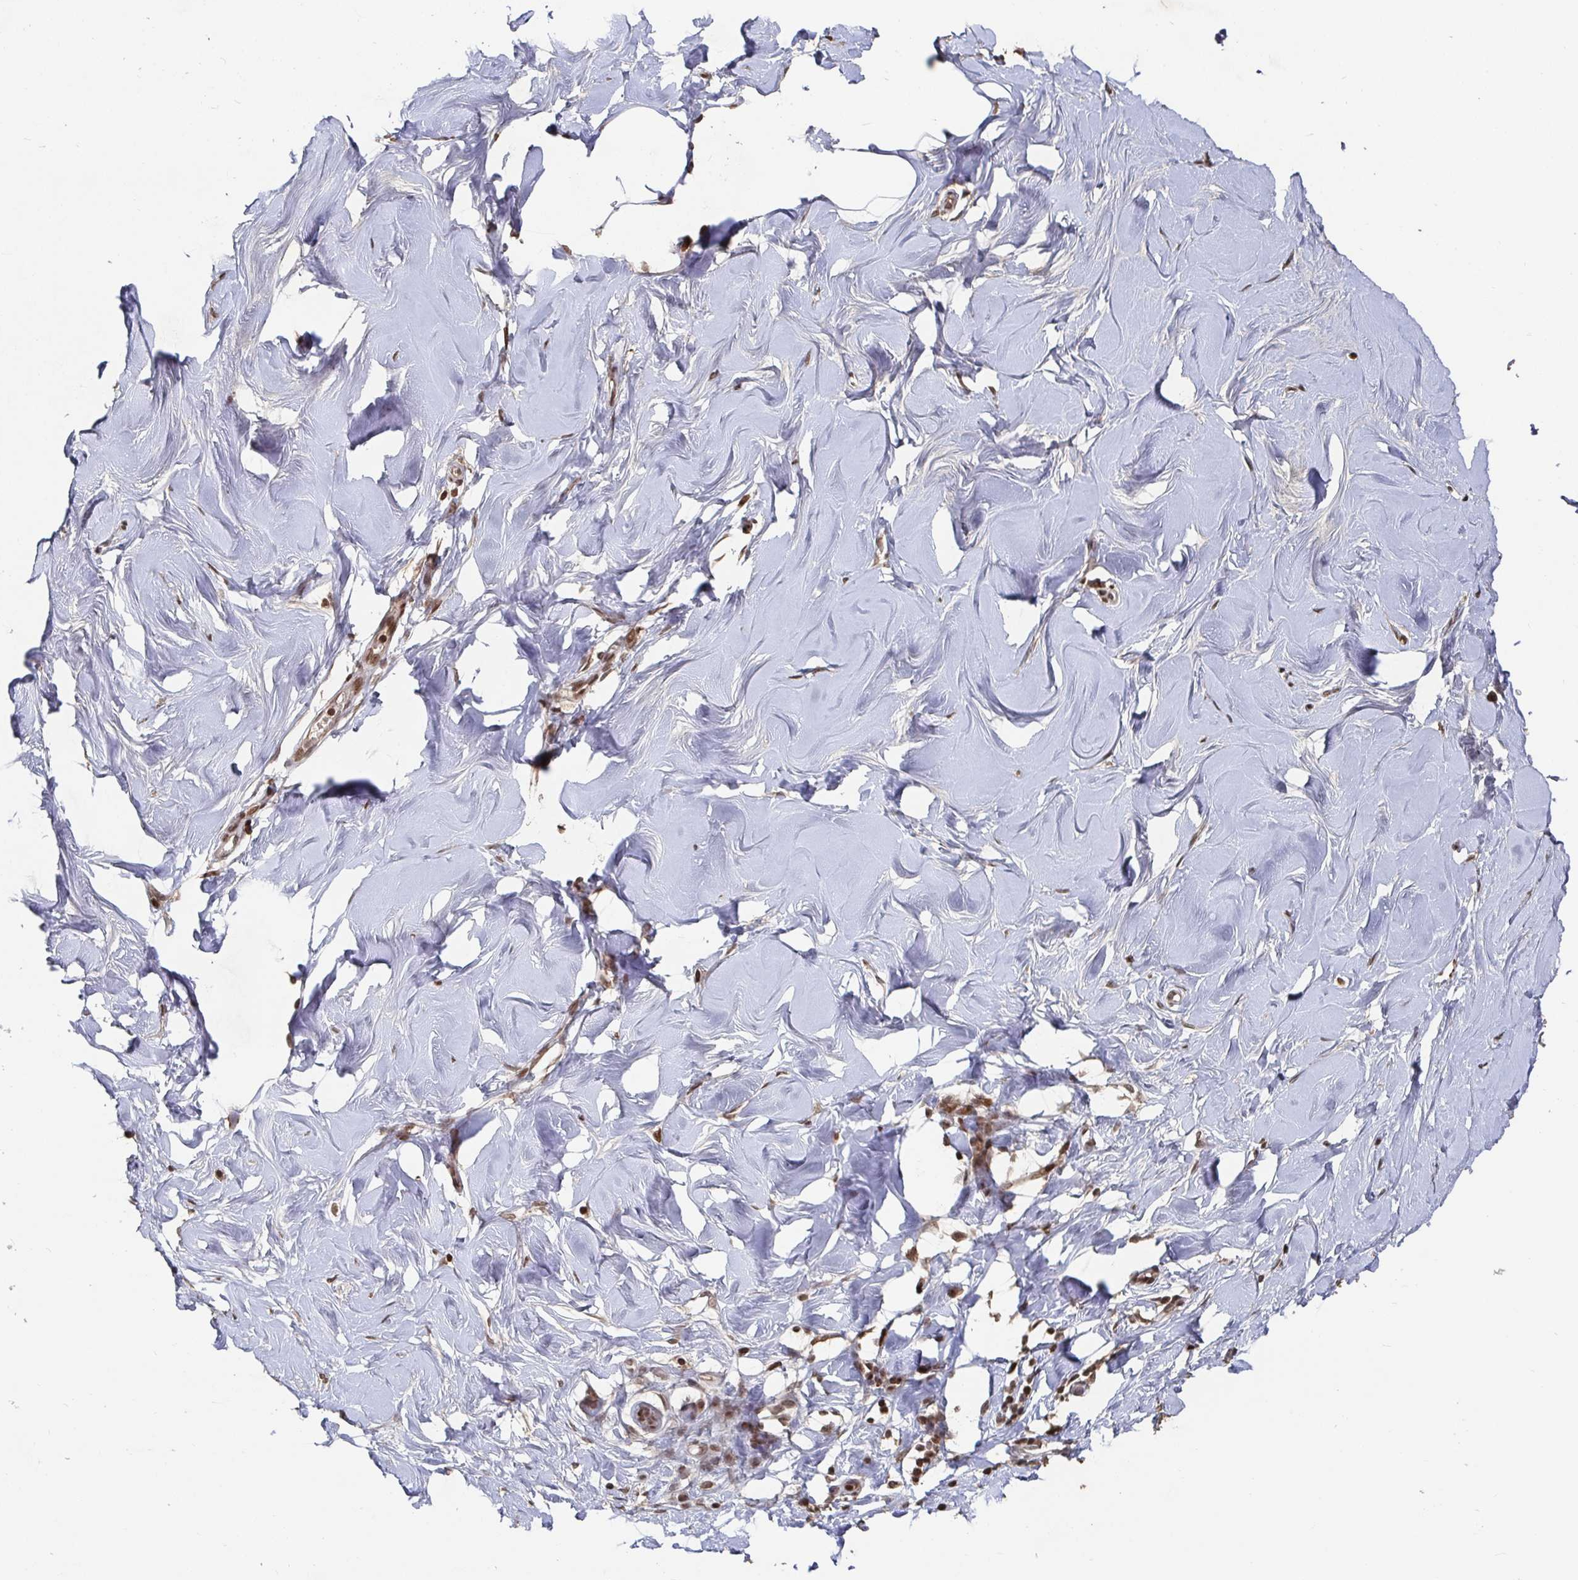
{"staining": {"intensity": "negative", "quantity": "none", "location": "none"}, "tissue": "breast", "cell_type": "Adipocytes", "image_type": "normal", "snomed": [{"axis": "morphology", "description": "Normal tissue, NOS"}, {"axis": "topography", "description": "Breast"}], "caption": "A high-resolution histopathology image shows immunohistochemistry staining of normal breast, which reveals no significant staining in adipocytes.", "gene": "ZDHHC12", "patient": {"sex": "female", "age": 27}}